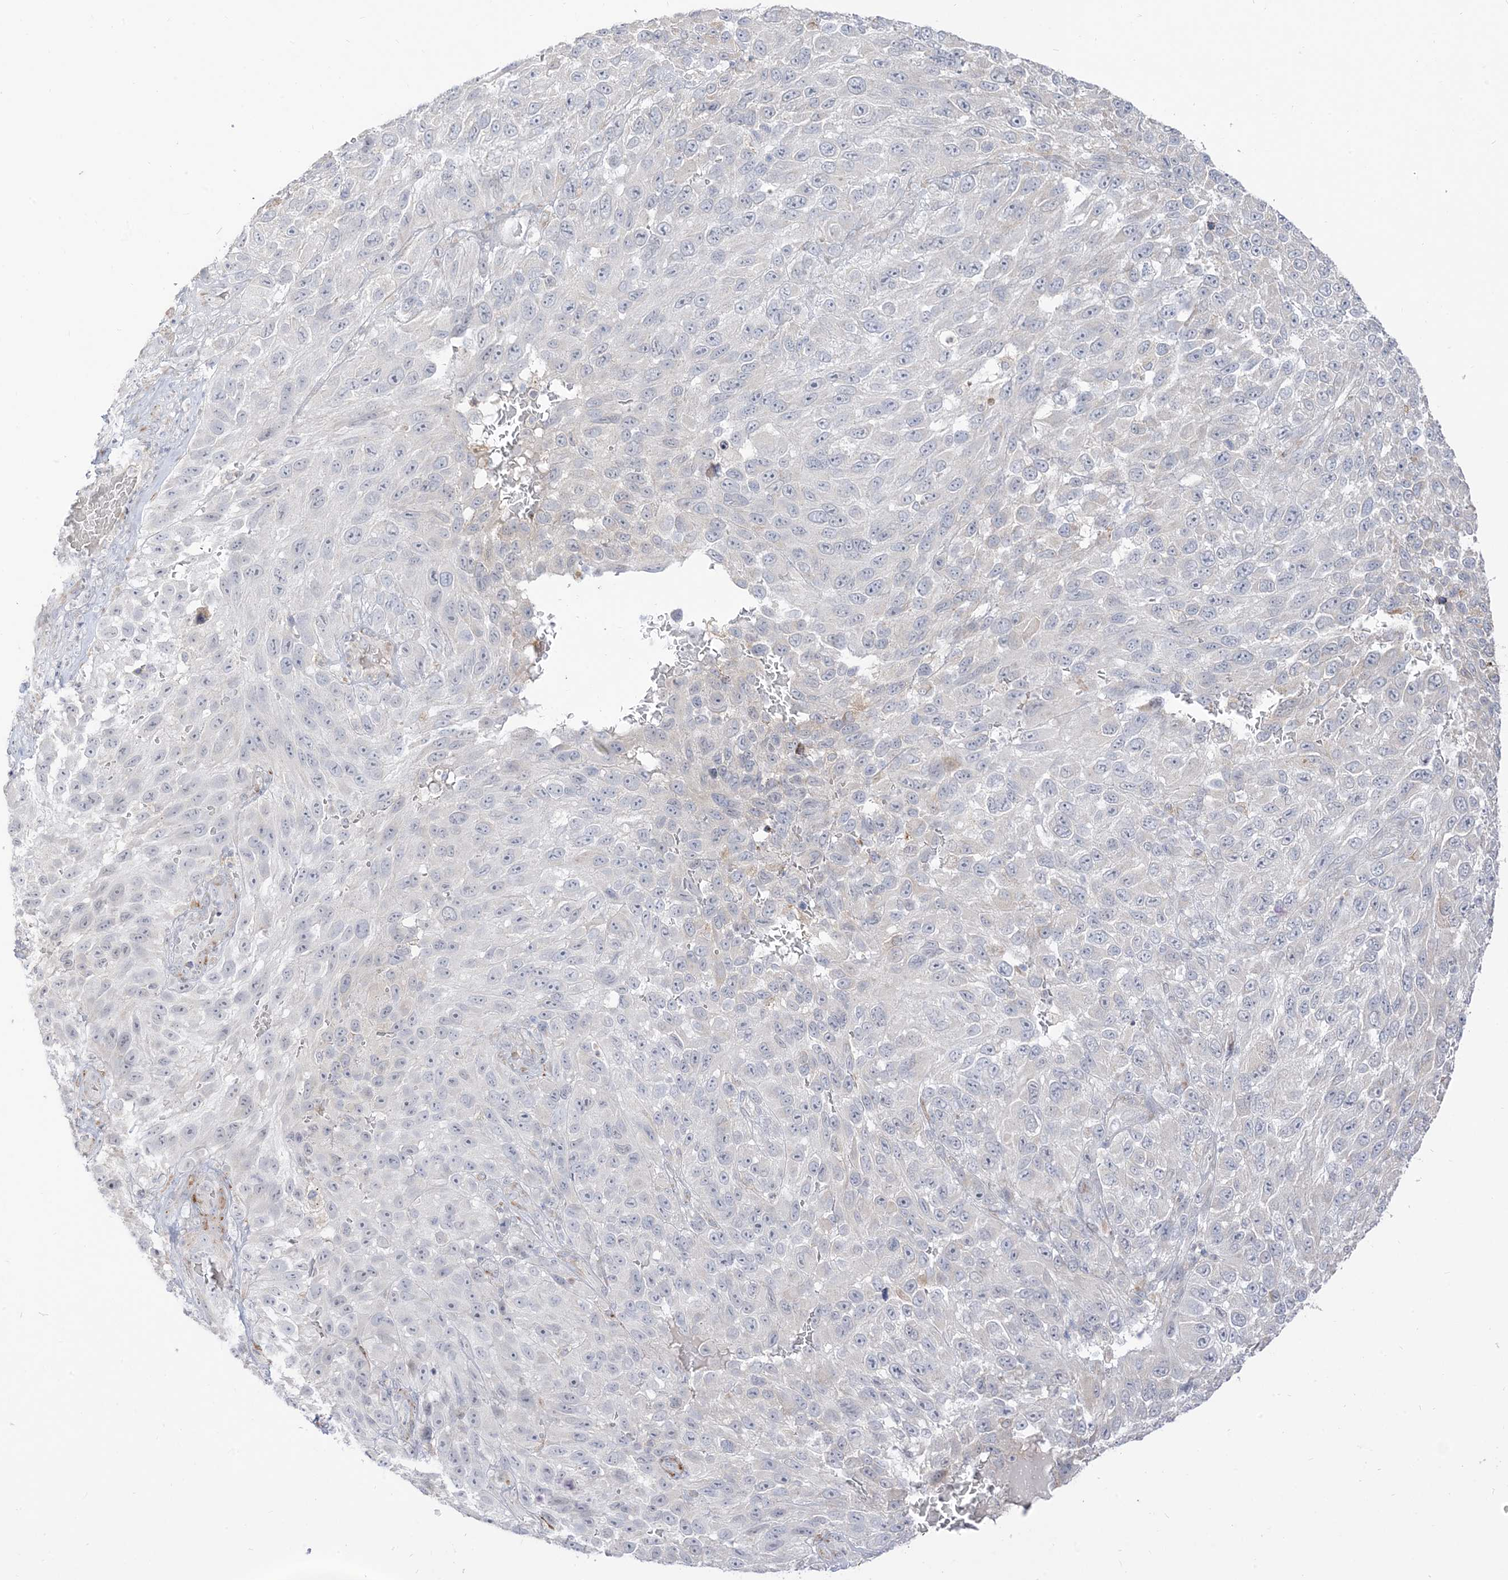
{"staining": {"intensity": "negative", "quantity": "none", "location": "none"}, "tissue": "melanoma", "cell_type": "Tumor cells", "image_type": "cancer", "snomed": [{"axis": "morphology", "description": "Malignant melanoma, NOS"}, {"axis": "topography", "description": "Skin"}], "caption": "Immunohistochemical staining of melanoma reveals no significant staining in tumor cells.", "gene": "LOXL3", "patient": {"sex": "female", "age": 94}}